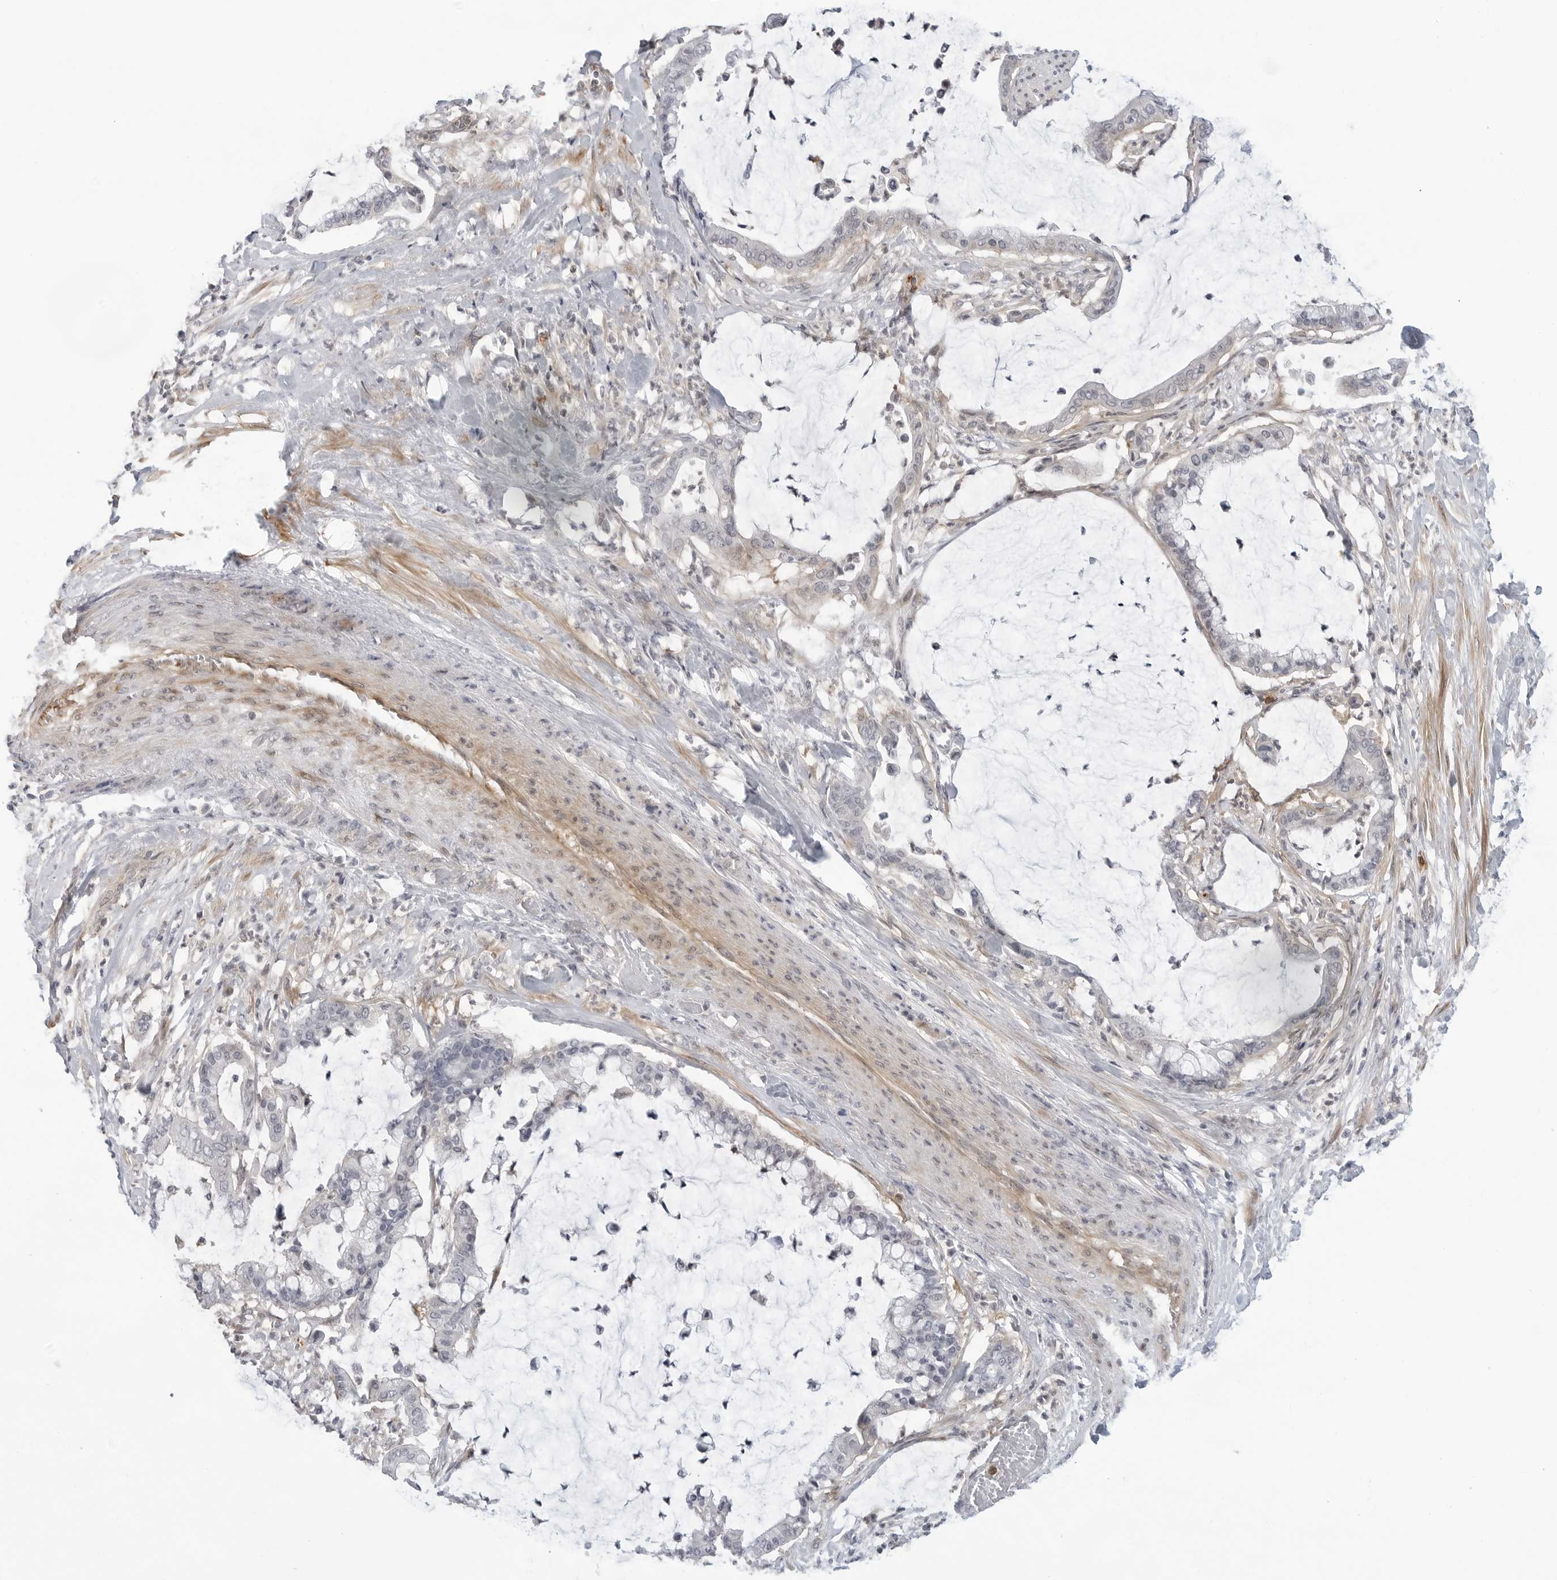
{"staining": {"intensity": "negative", "quantity": "none", "location": "none"}, "tissue": "pancreatic cancer", "cell_type": "Tumor cells", "image_type": "cancer", "snomed": [{"axis": "morphology", "description": "Adenocarcinoma, NOS"}, {"axis": "topography", "description": "Pancreas"}], "caption": "IHC of human adenocarcinoma (pancreatic) demonstrates no expression in tumor cells. (Brightfield microscopy of DAB immunohistochemistry (IHC) at high magnification).", "gene": "STXBP3", "patient": {"sex": "male", "age": 41}}